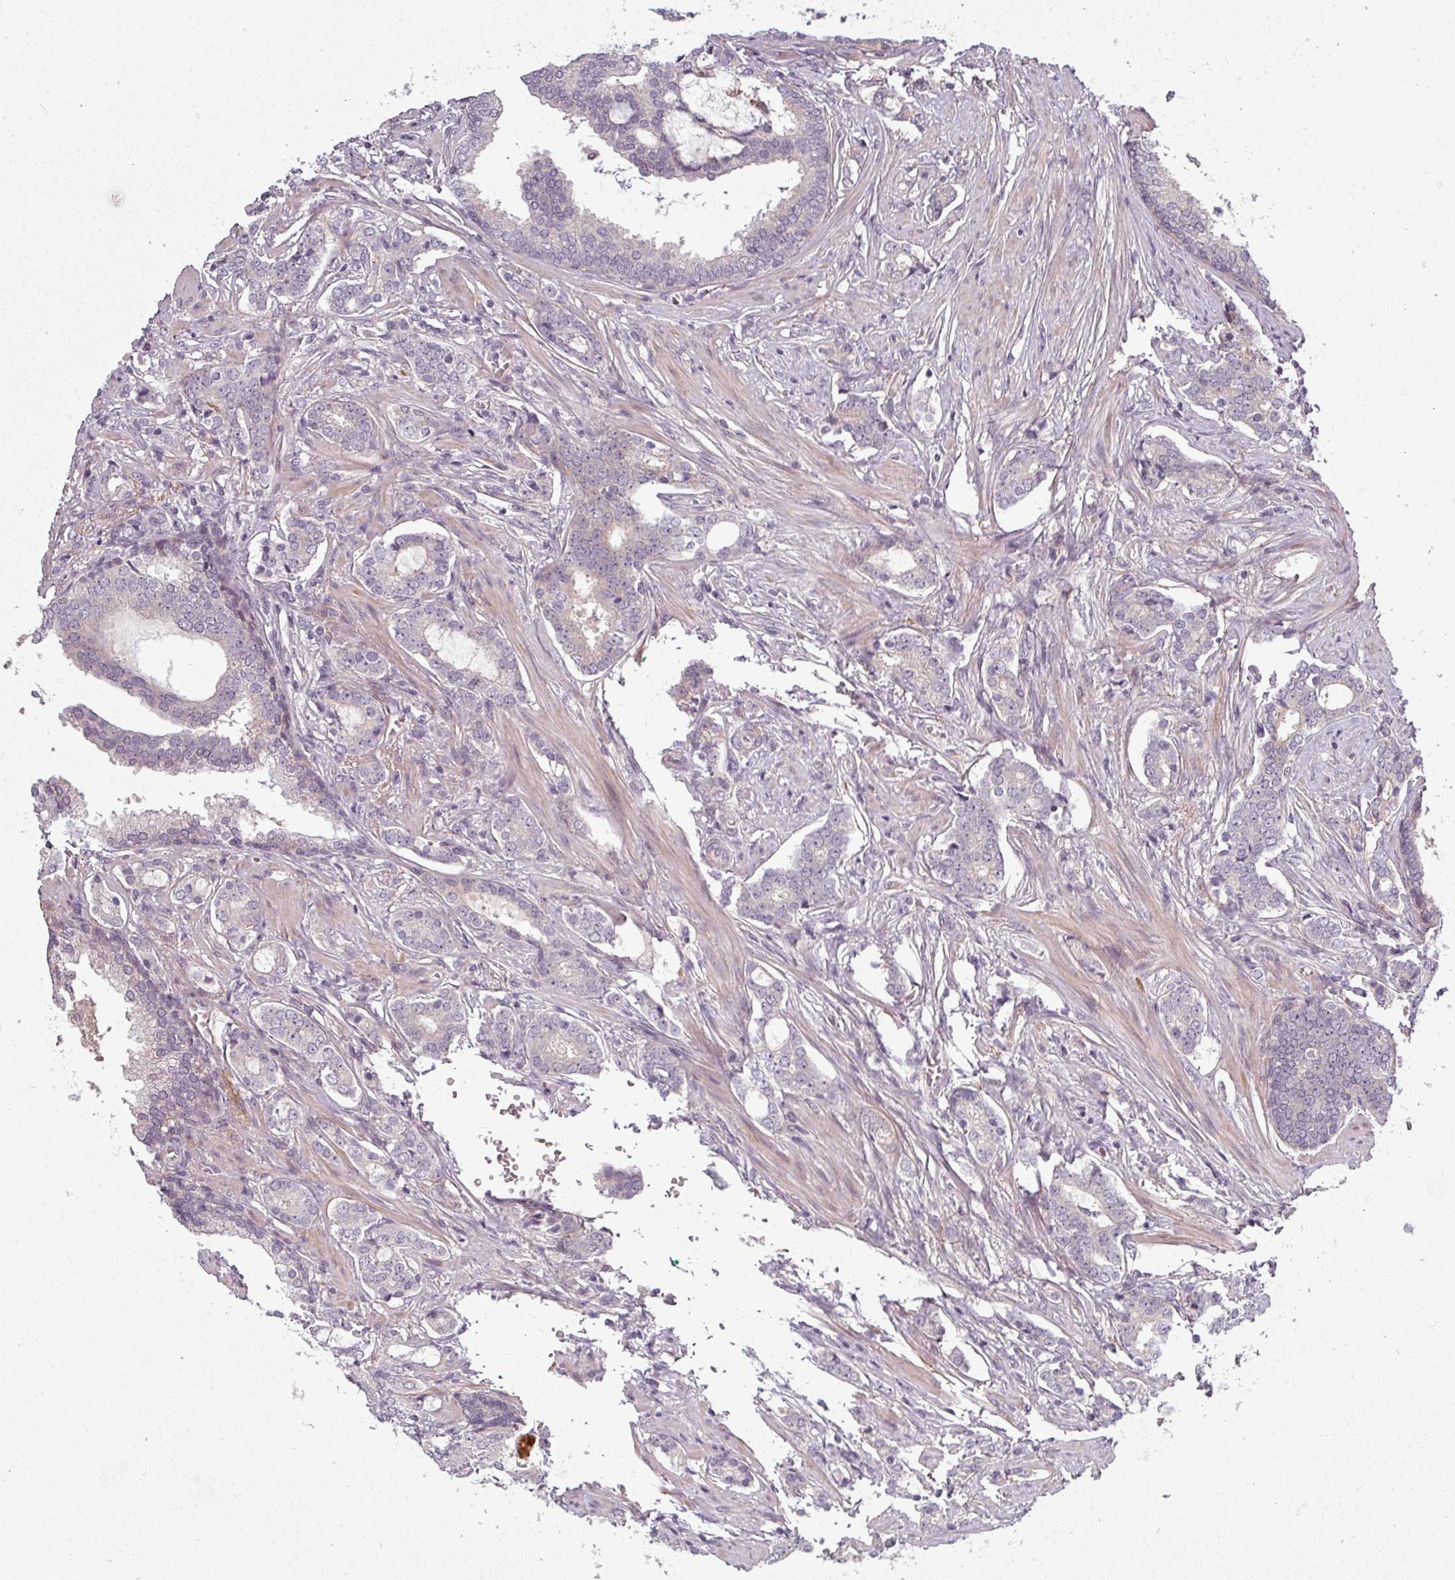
{"staining": {"intensity": "negative", "quantity": "none", "location": "none"}, "tissue": "prostate cancer", "cell_type": "Tumor cells", "image_type": "cancer", "snomed": [{"axis": "morphology", "description": "Adenocarcinoma, High grade"}, {"axis": "topography", "description": "Prostate"}], "caption": "The photomicrograph reveals no staining of tumor cells in prostate cancer (high-grade adenocarcinoma).", "gene": "C2orf16", "patient": {"sex": "male", "age": 63}}